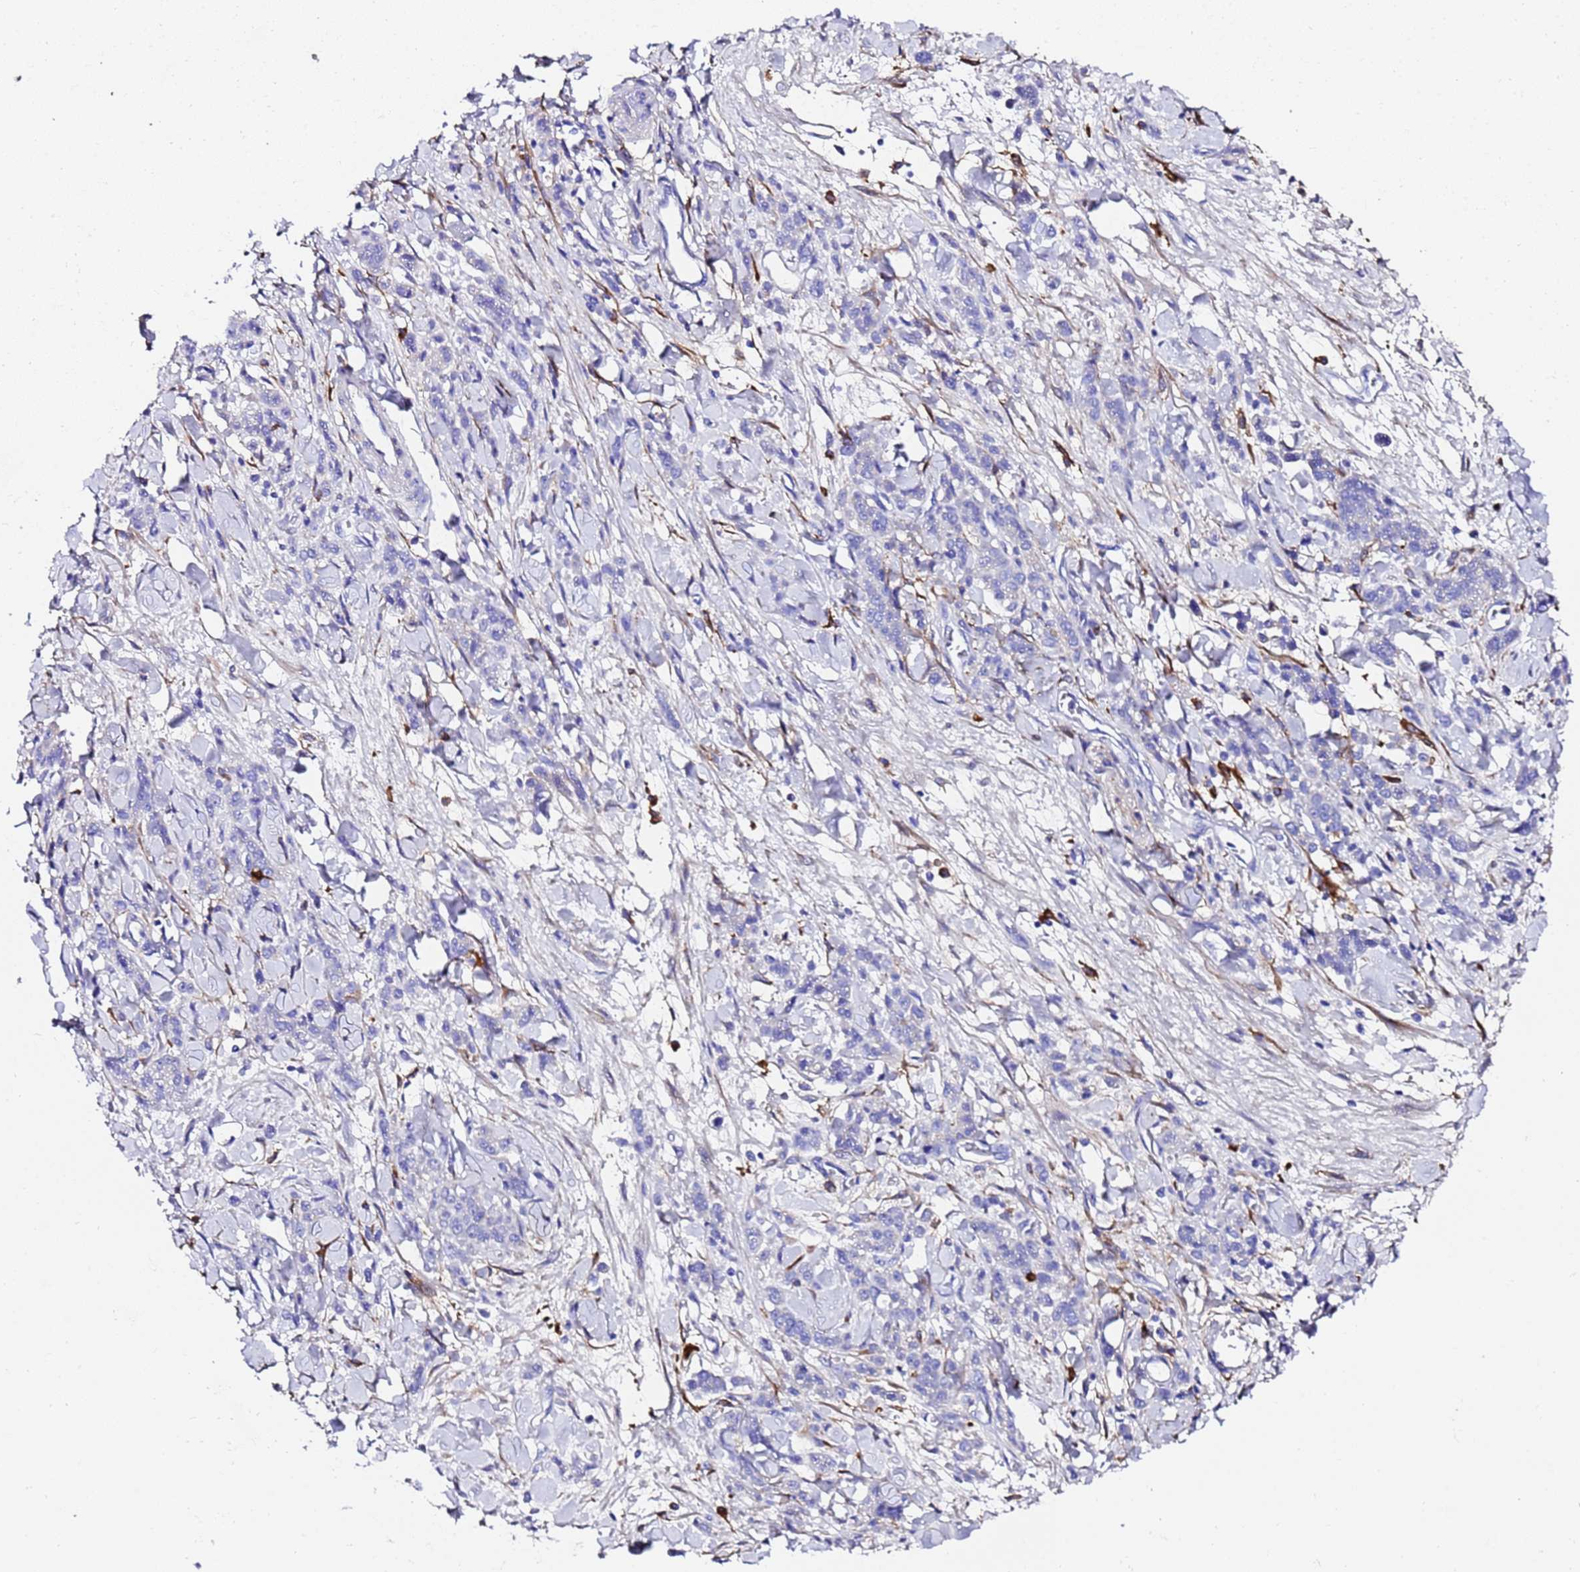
{"staining": {"intensity": "negative", "quantity": "none", "location": "none"}, "tissue": "stomach cancer", "cell_type": "Tumor cells", "image_type": "cancer", "snomed": [{"axis": "morphology", "description": "Normal tissue, NOS"}, {"axis": "morphology", "description": "Adenocarcinoma, NOS"}, {"axis": "topography", "description": "Stomach"}], "caption": "DAB immunohistochemical staining of adenocarcinoma (stomach) demonstrates no significant positivity in tumor cells. (DAB (3,3'-diaminobenzidine) immunohistochemistry (IHC) visualized using brightfield microscopy, high magnification).", "gene": "FTL", "patient": {"sex": "male", "age": 82}}